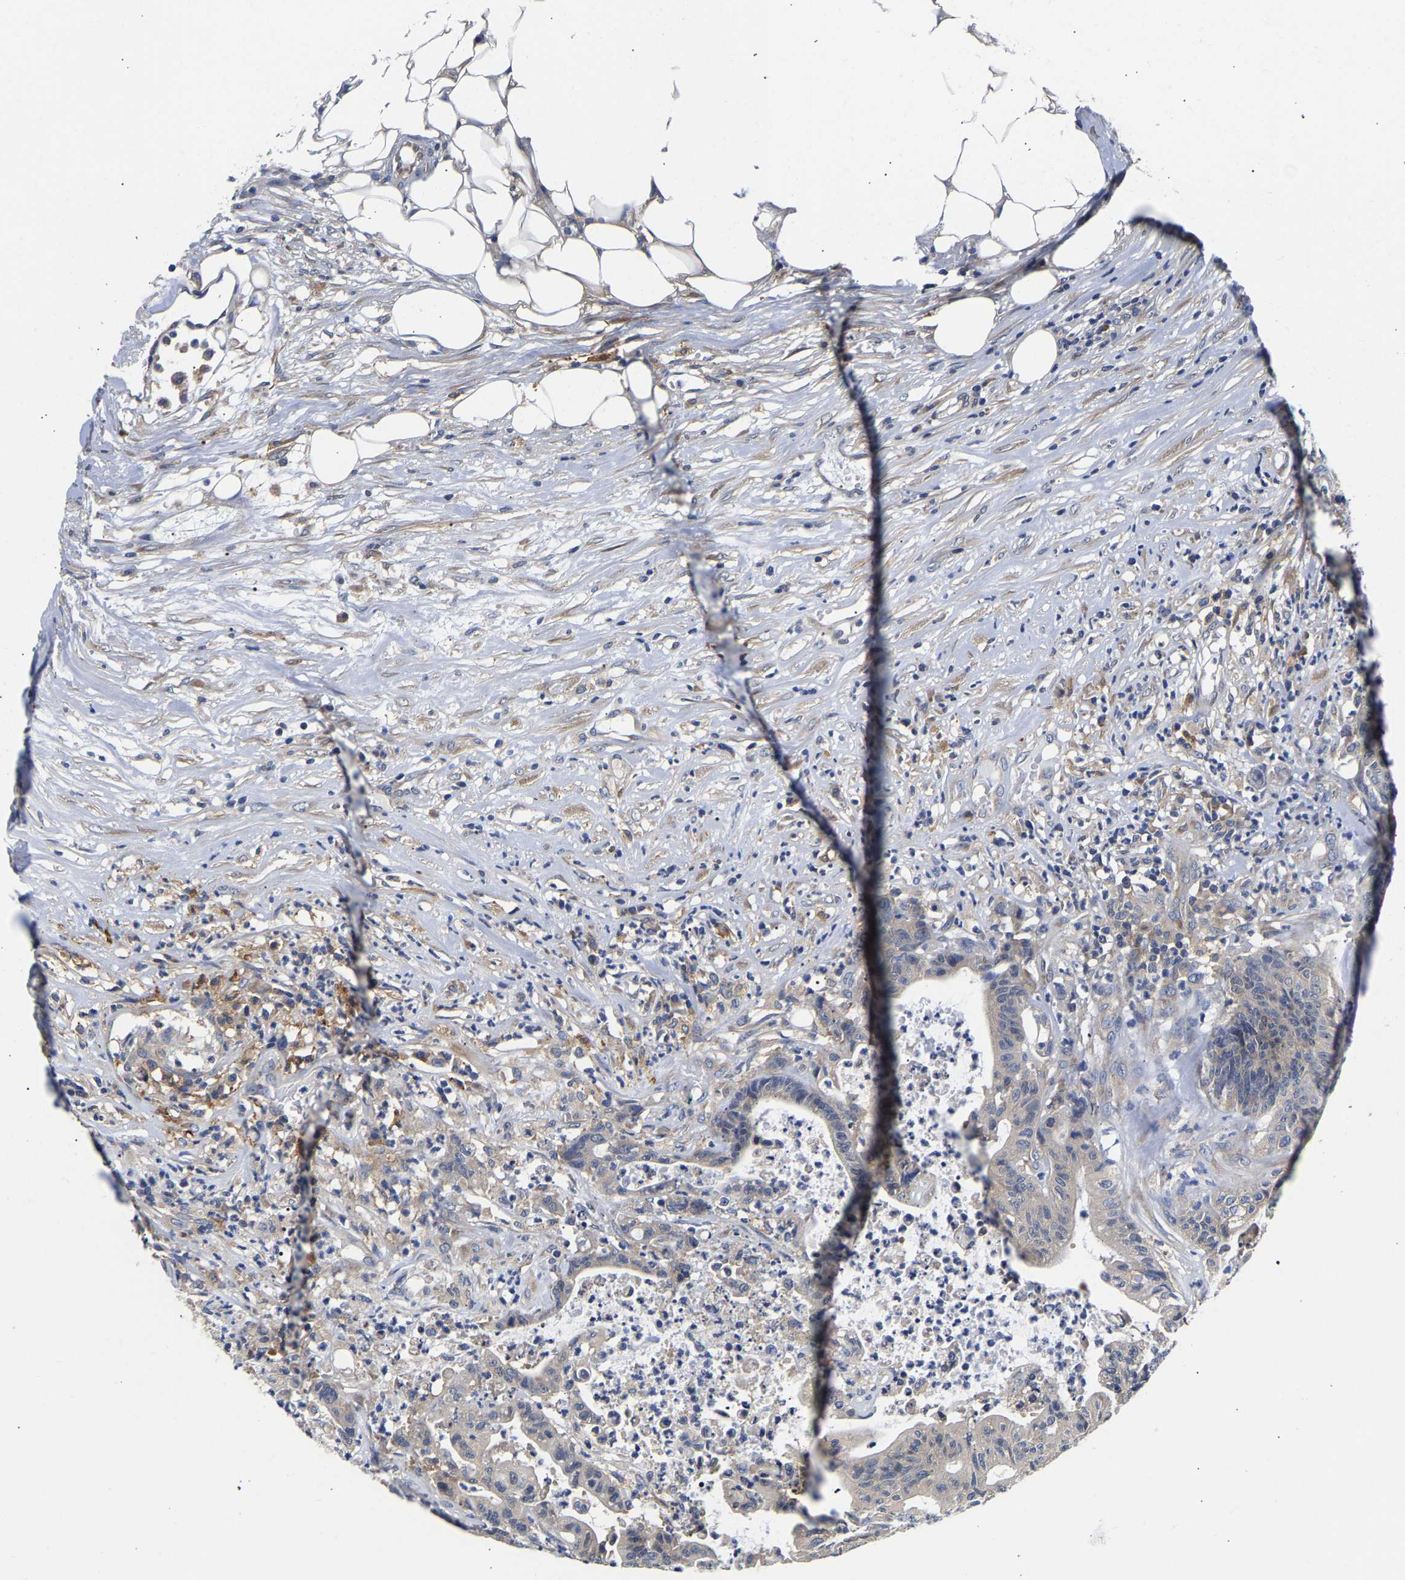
{"staining": {"intensity": "negative", "quantity": "none", "location": "none"}, "tissue": "colorectal cancer", "cell_type": "Tumor cells", "image_type": "cancer", "snomed": [{"axis": "morphology", "description": "Adenocarcinoma, NOS"}, {"axis": "topography", "description": "Colon"}], "caption": "Tumor cells are negative for brown protein staining in adenocarcinoma (colorectal).", "gene": "CCDC6", "patient": {"sex": "female", "age": 84}}